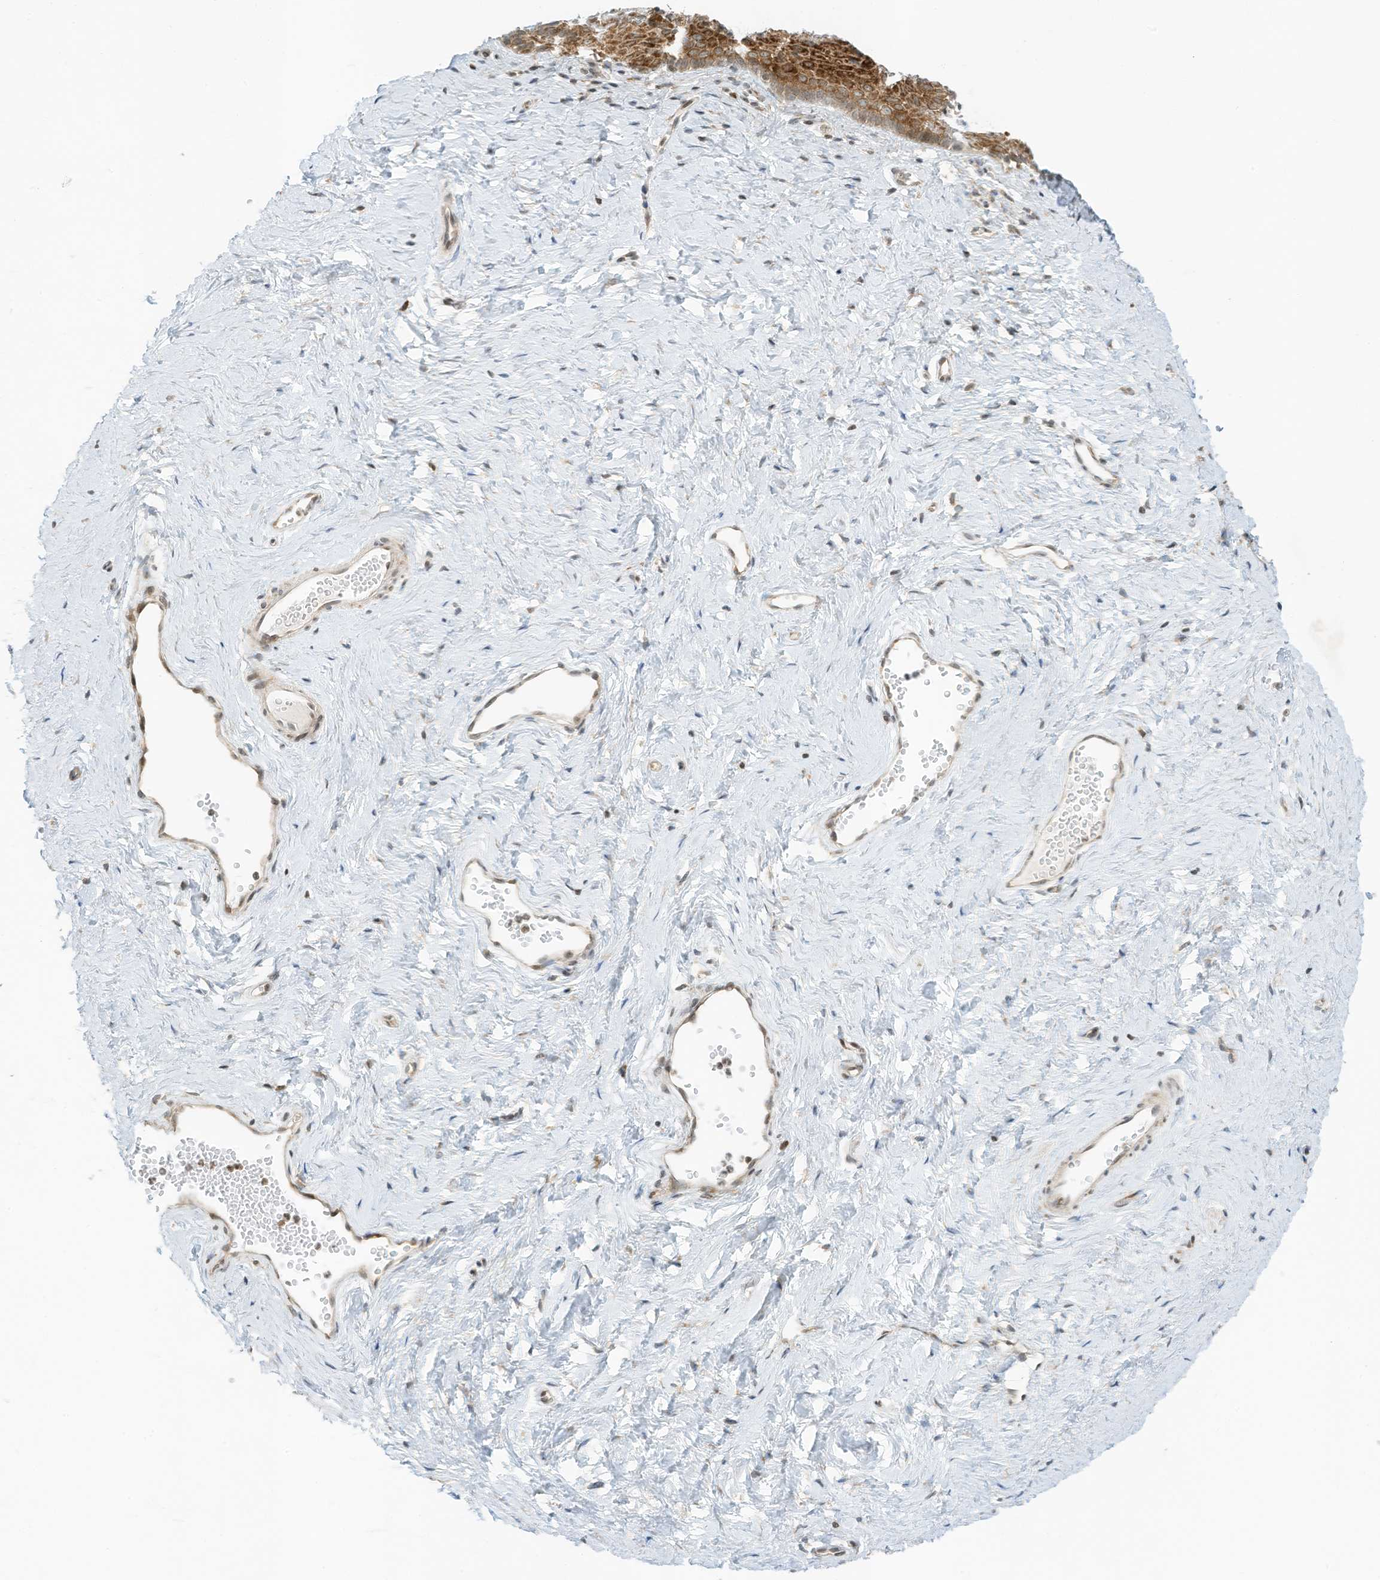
{"staining": {"intensity": "strong", "quantity": "25%-75%", "location": "cytoplasmic/membranous"}, "tissue": "vagina", "cell_type": "Squamous epithelial cells", "image_type": "normal", "snomed": [{"axis": "morphology", "description": "Normal tissue, NOS"}, {"axis": "topography", "description": "Vagina"}], "caption": "Protein staining of unremarkable vagina exhibits strong cytoplasmic/membranous expression in about 25%-75% of squamous epithelial cells. (DAB (3,3'-diaminobenzidine) IHC with brightfield microscopy, high magnification).", "gene": "EDF1", "patient": {"sex": "female", "age": 32}}